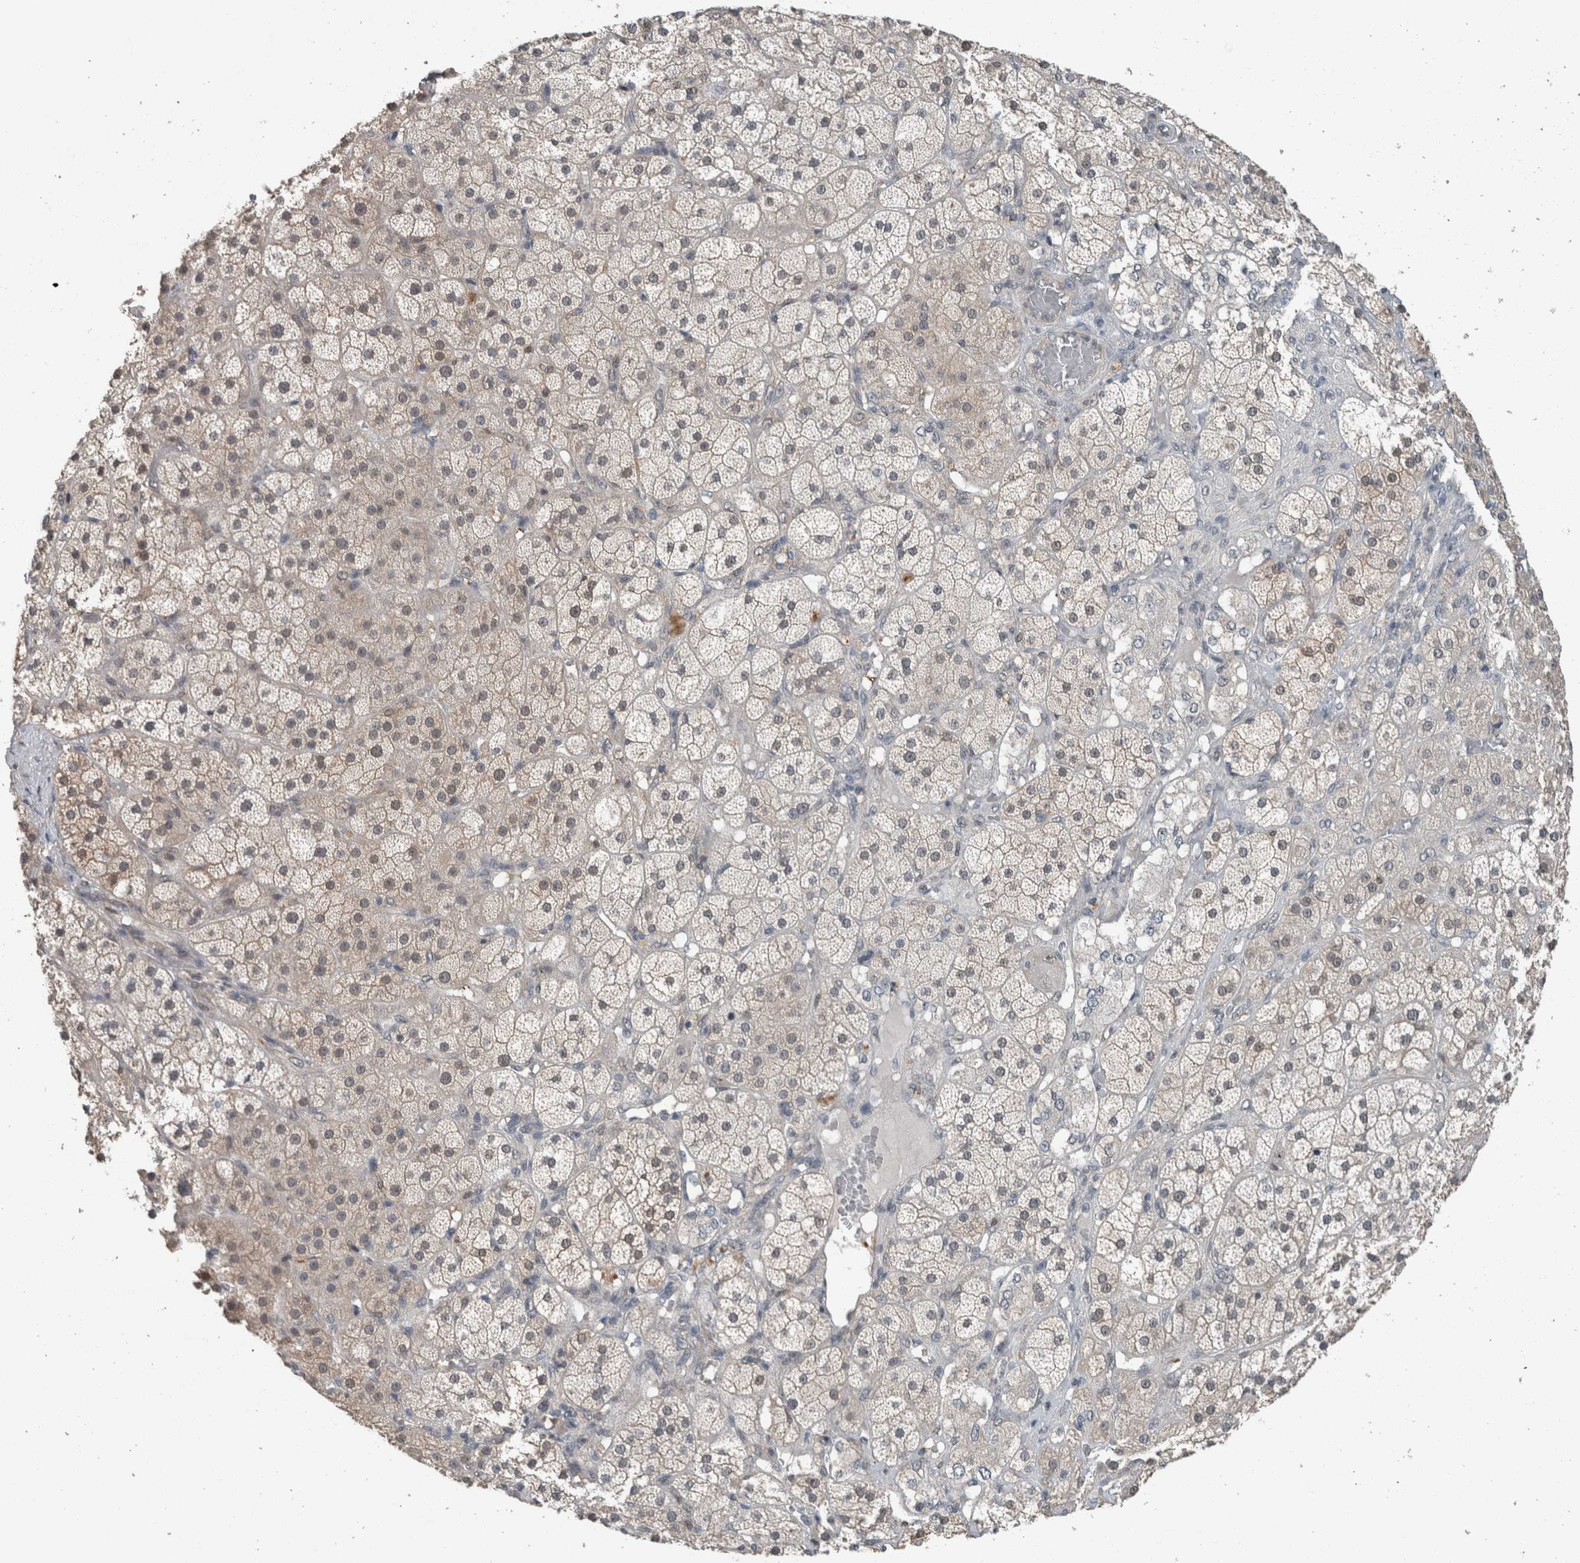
{"staining": {"intensity": "weak", "quantity": "25%-75%", "location": "nuclear"}, "tissue": "adrenal gland", "cell_type": "Glandular cells", "image_type": "normal", "snomed": [{"axis": "morphology", "description": "Normal tissue, NOS"}, {"axis": "topography", "description": "Adrenal gland"}], "caption": "Glandular cells display low levels of weak nuclear positivity in approximately 25%-75% of cells in normal human adrenal gland. (DAB IHC with brightfield microscopy, high magnification).", "gene": "MYO1E", "patient": {"sex": "male", "age": 57}}